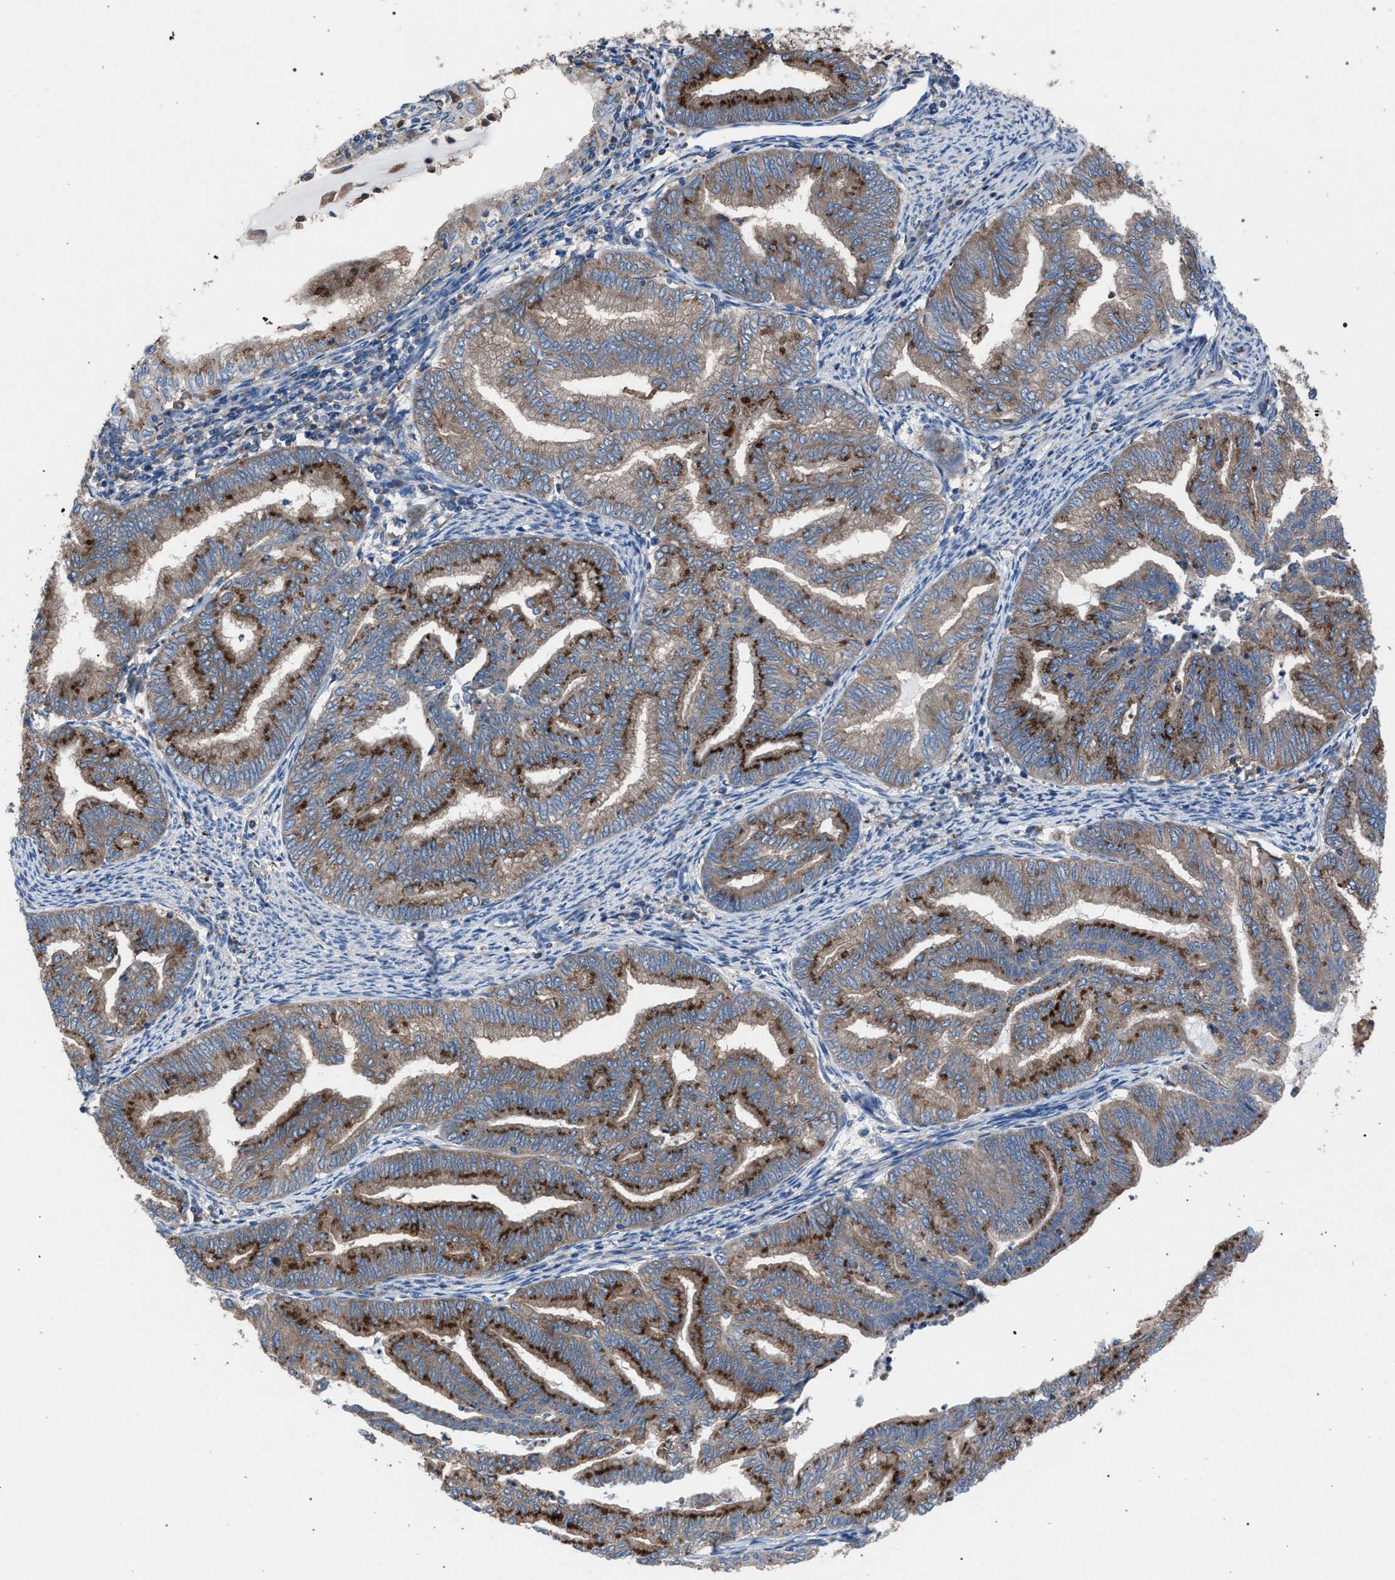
{"staining": {"intensity": "strong", "quantity": ">75%", "location": "cytoplasmic/membranous"}, "tissue": "endometrial cancer", "cell_type": "Tumor cells", "image_type": "cancer", "snomed": [{"axis": "morphology", "description": "Adenocarcinoma, NOS"}, {"axis": "topography", "description": "Endometrium"}], "caption": "This photomicrograph reveals IHC staining of human endometrial cancer, with high strong cytoplasmic/membranous expression in about >75% of tumor cells.", "gene": "ATP6V0A1", "patient": {"sex": "female", "age": 79}}